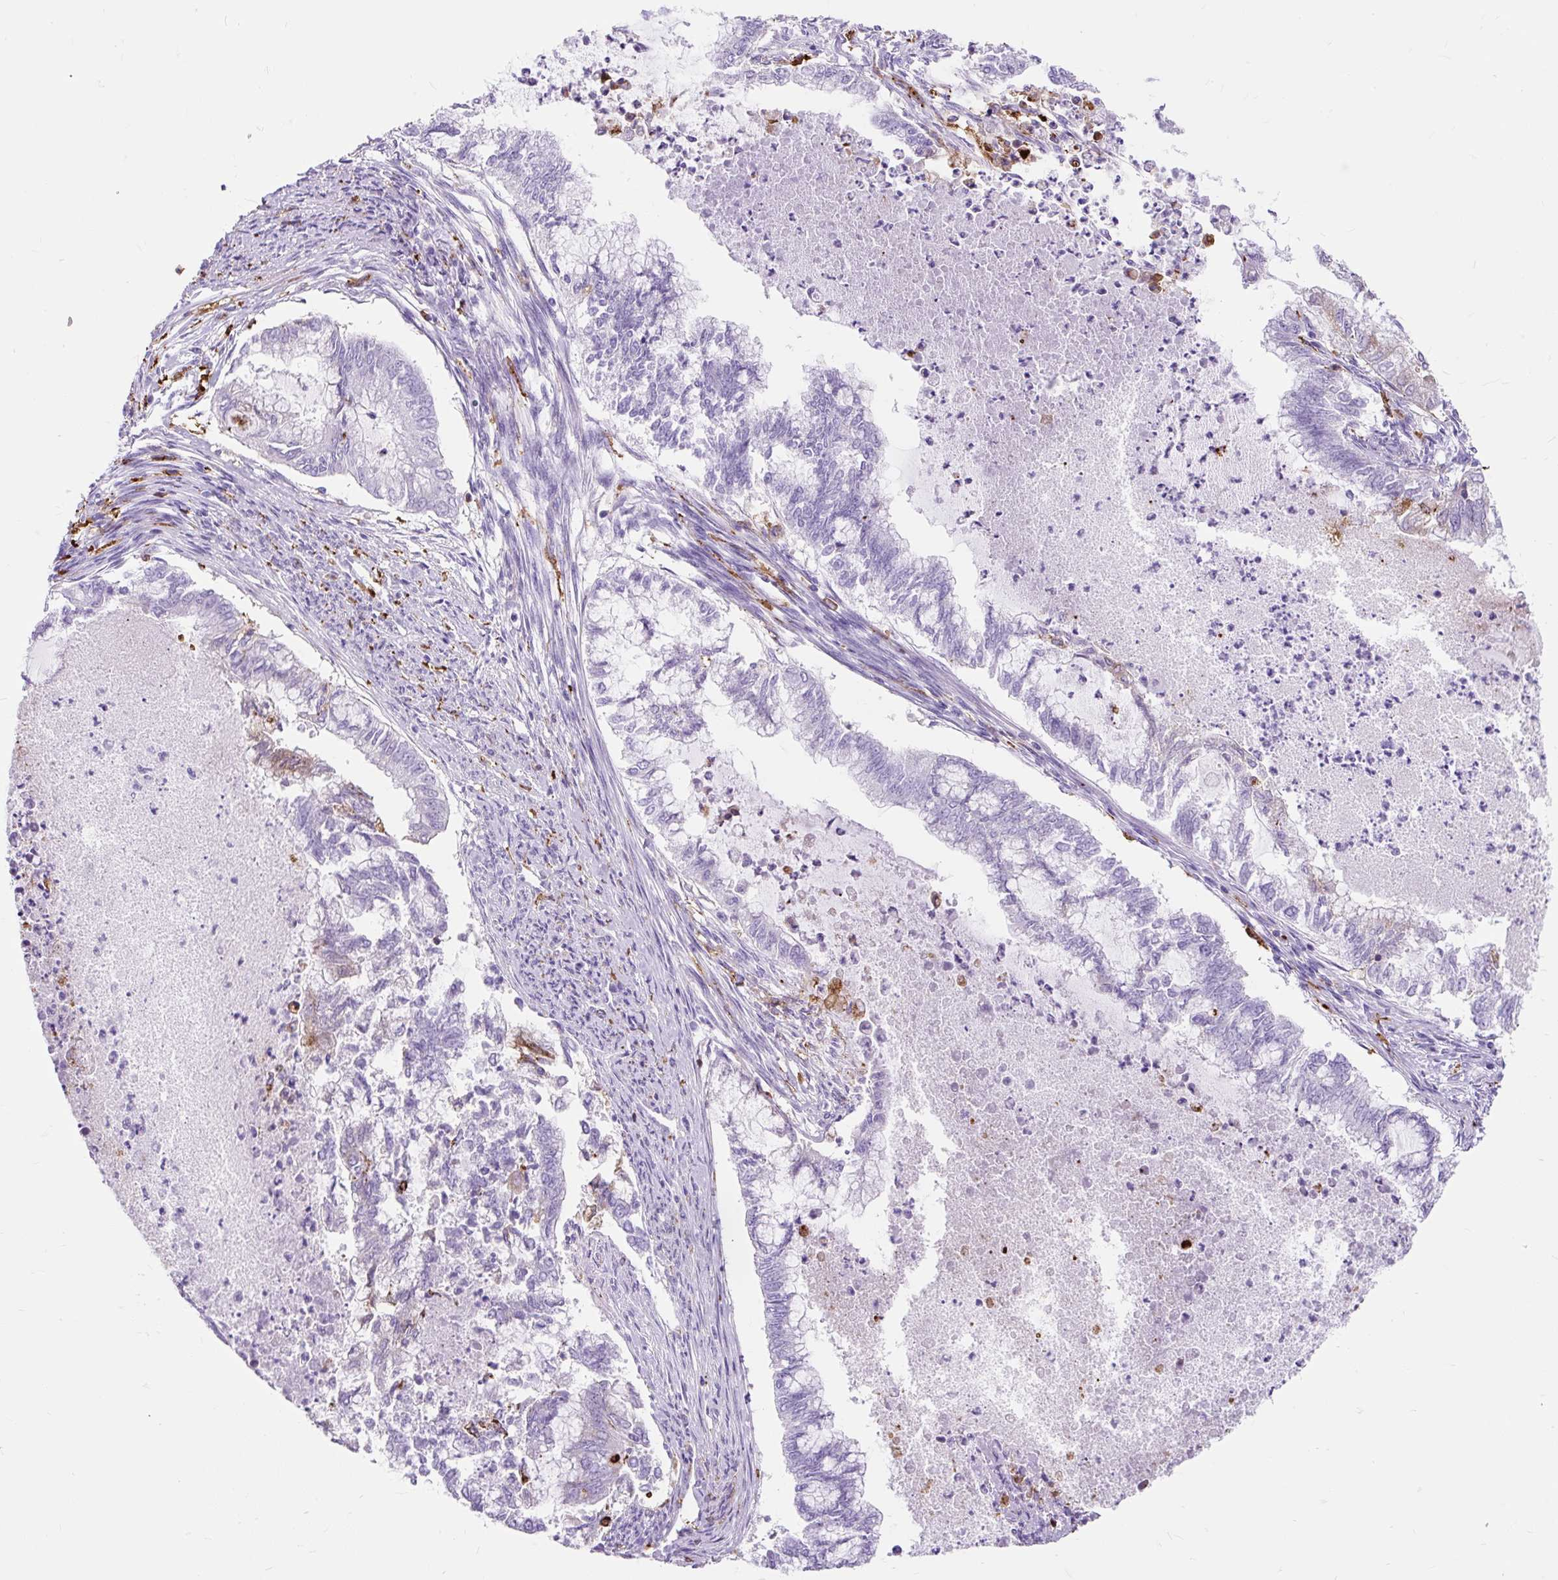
{"staining": {"intensity": "negative", "quantity": "none", "location": "none"}, "tissue": "endometrial cancer", "cell_type": "Tumor cells", "image_type": "cancer", "snomed": [{"axis": "morphology", "description": "Adenocarcinoma, NOS"}, {"axis": "topography", "description": "Endometrium"}], "caption": "The histopathology image demonstrates no staining of tumor cells in endometrial adenocarcinoma.", "gene": "HLA-DRA", "patient": {"sex": "female", "age": 79}}